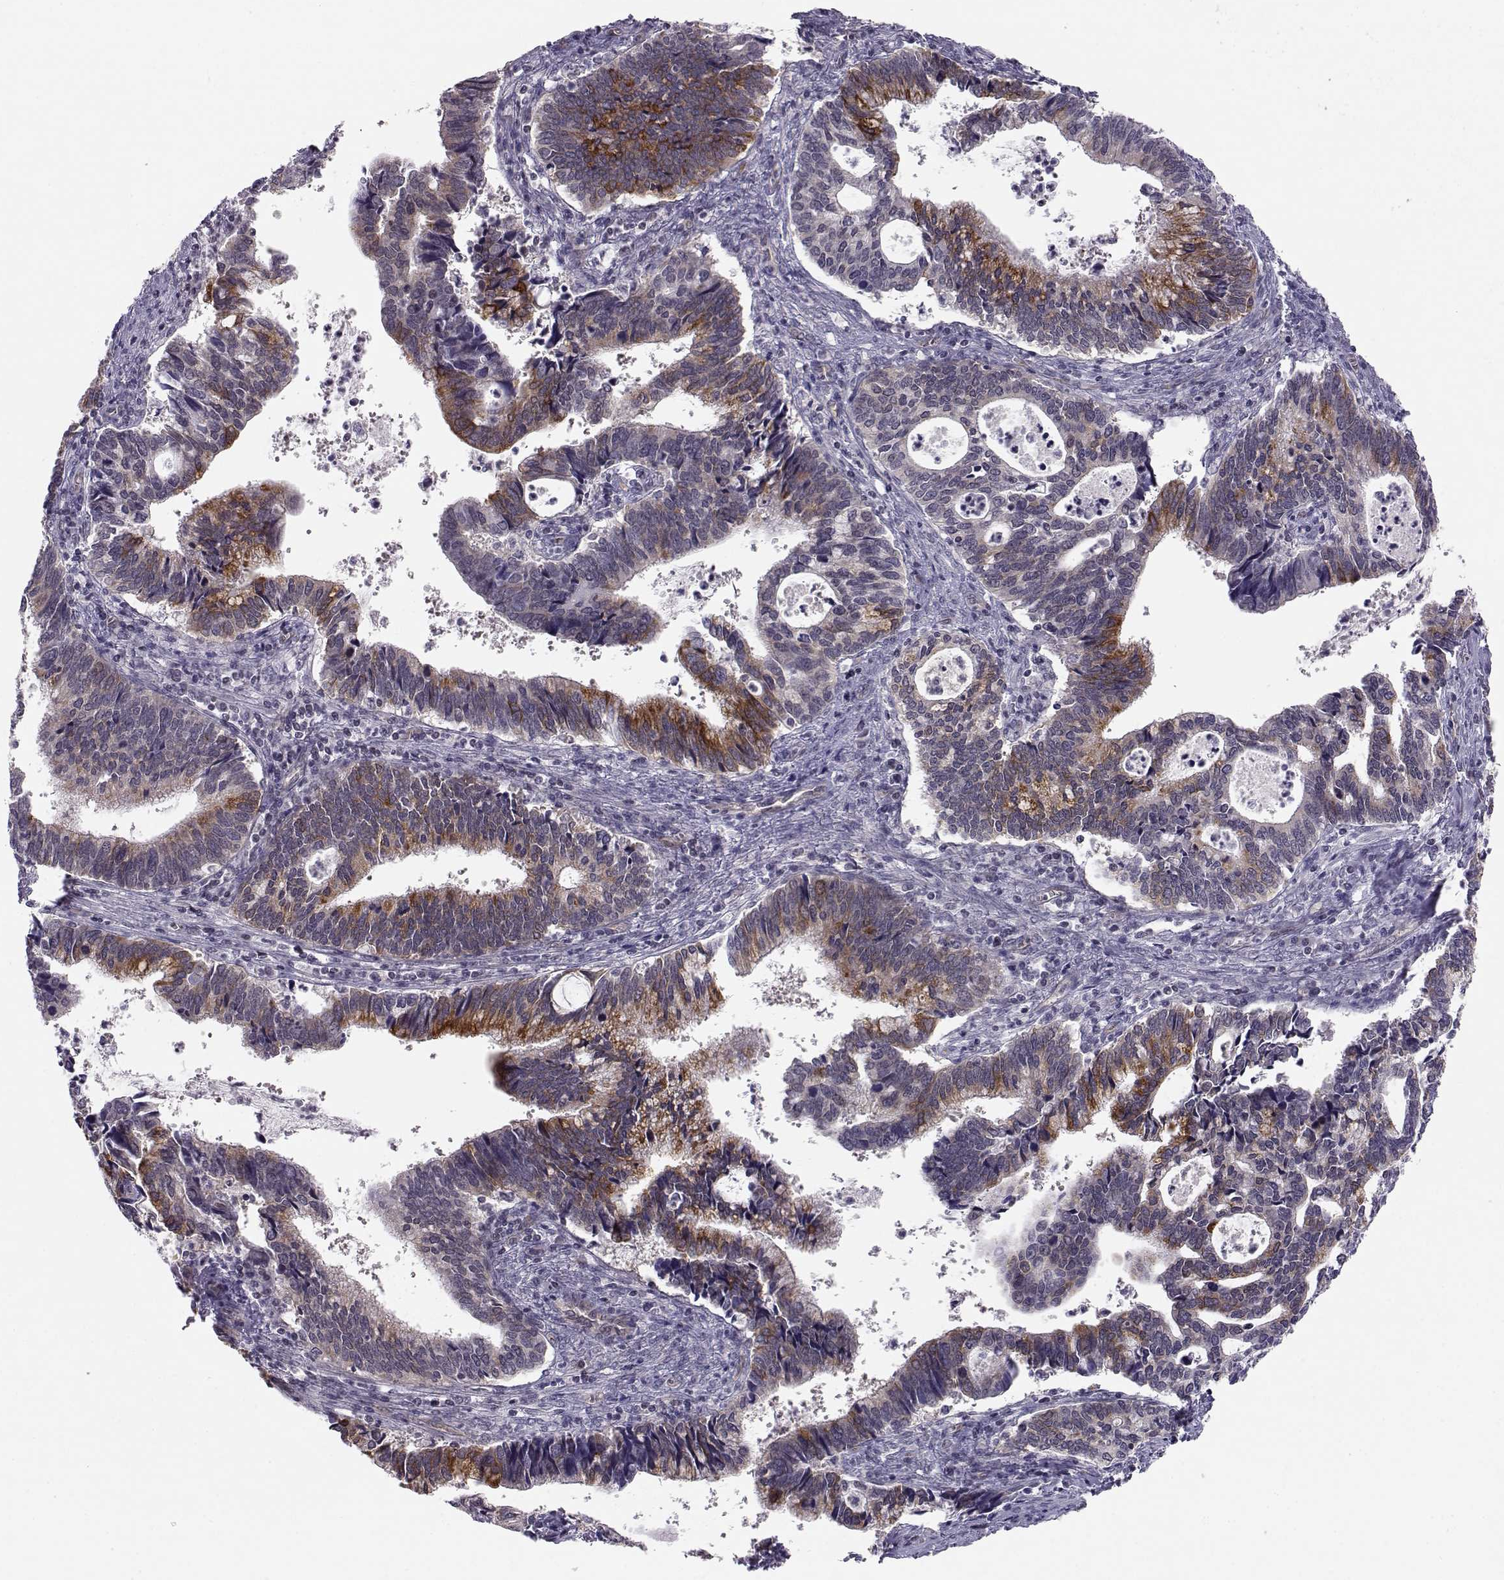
{"staining": {"intensity": "strong", "quantity": "<25%", "location": "cytoplasmic/membranous"}, "tissue": "cervical cancer", "cell_type": "Tumor cells", "image_type": "cancer", "snomed": [{"axis": "morphology", "description": "Adenocarcinoma, NOS"}, {"axis": "topography", "description": "Cervix"}], "caption": "Cervical cancer (adenocarcinoma) stained with a brown dye shows strong cytoplasmic/membranous positive positivity in approximately <25% of tumor cells.", "gene": "KIF13B", "patient": {"sex": "female", "age": 42}}